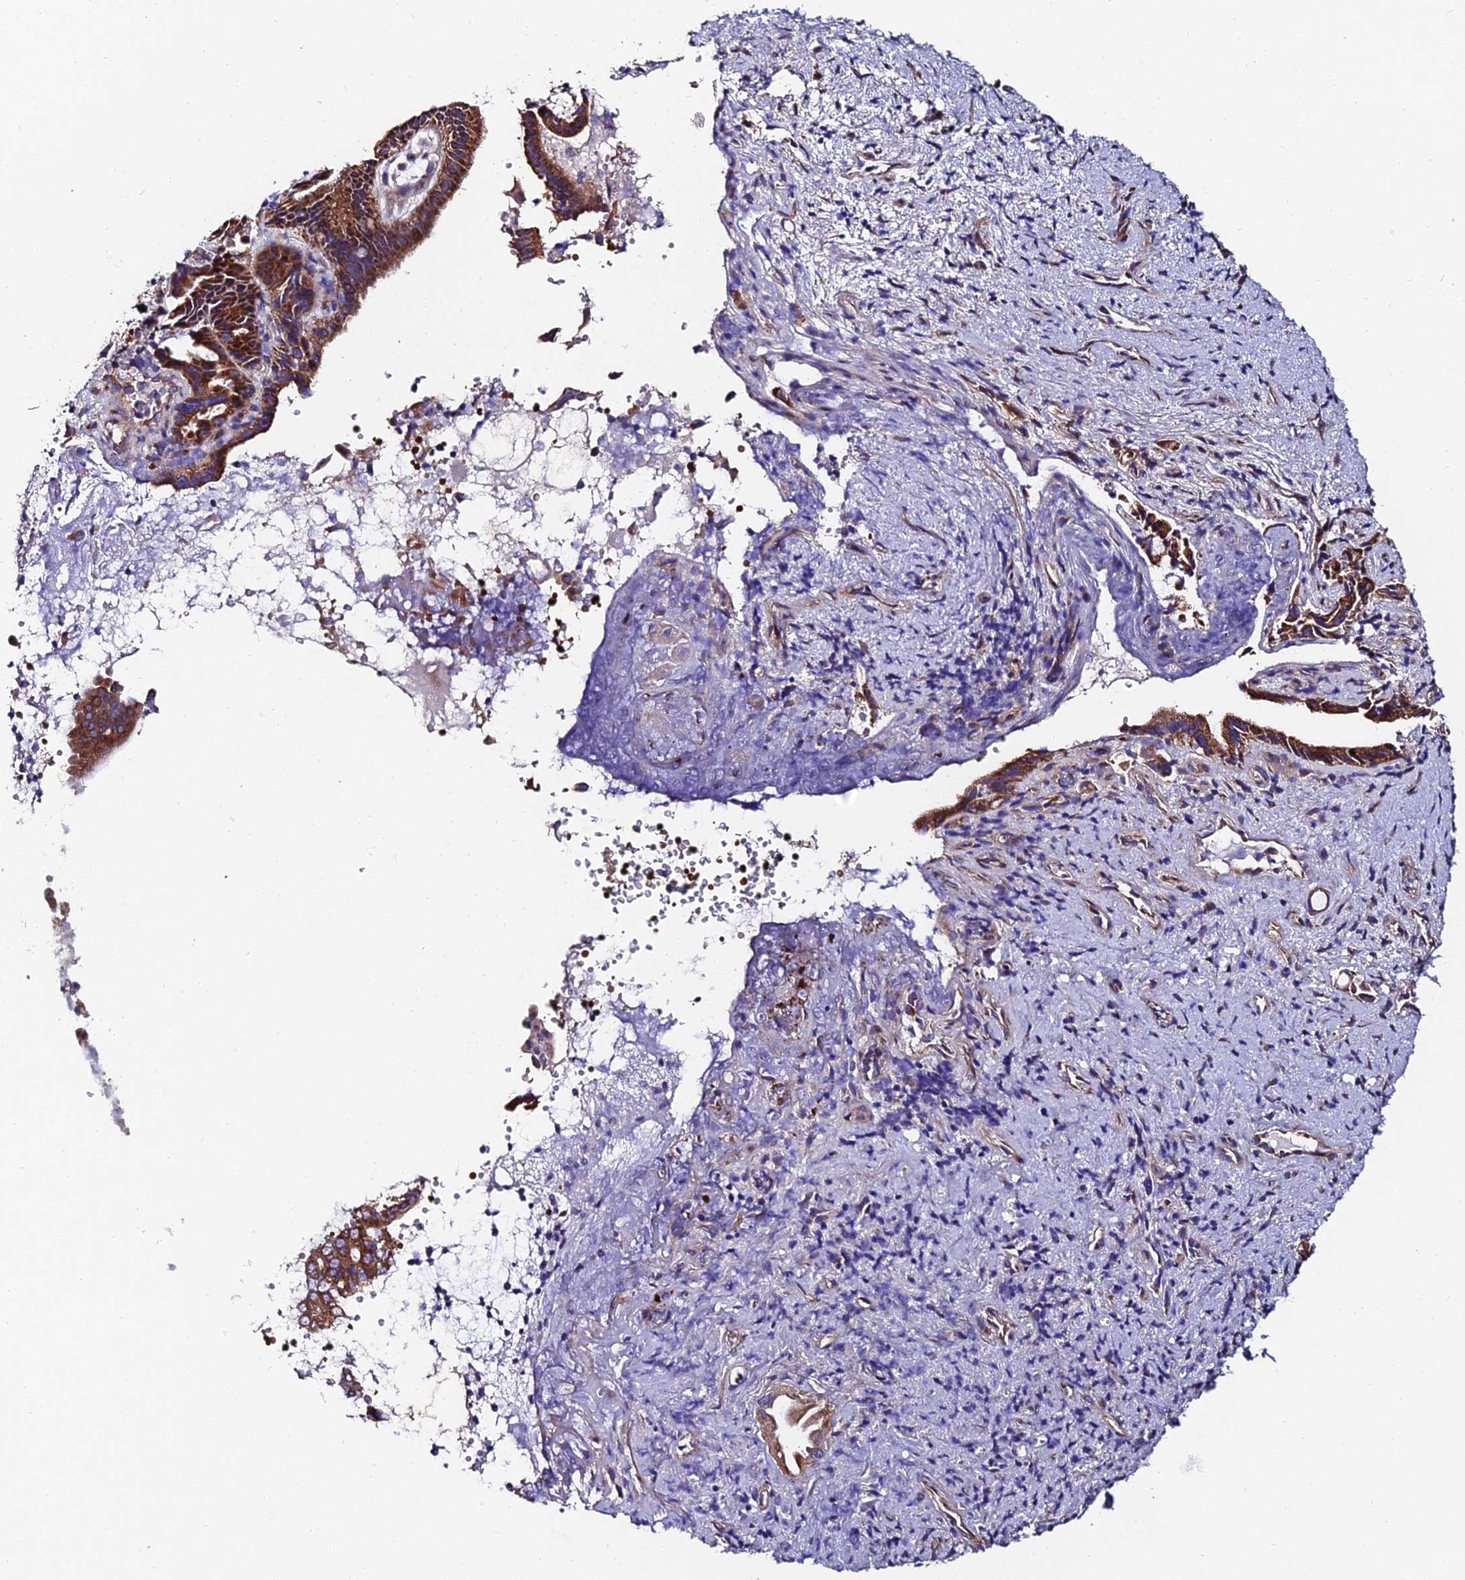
{"staining": {"intensity": "strong", "quantity": ">75%", "location": "cytoplasmic/membranous"}, "tissue": "pancreatic cancer", "cell_type": "Tumor cells", "image_type": "cancer", "snomed": [{"axis": "morphology", "description": "Adenocarcinoma, NOS"}, {"axis": "topography", "description": "Pancreas"}], "caption": "A photomicrograph of pancreatic adenocarcinoma stained for a protein demonstrates strong cytoplasmic/membranous brown staining in tumor cells.", "gene": "ADGRF3", "patient": {"sex": "female", "age": 77}}